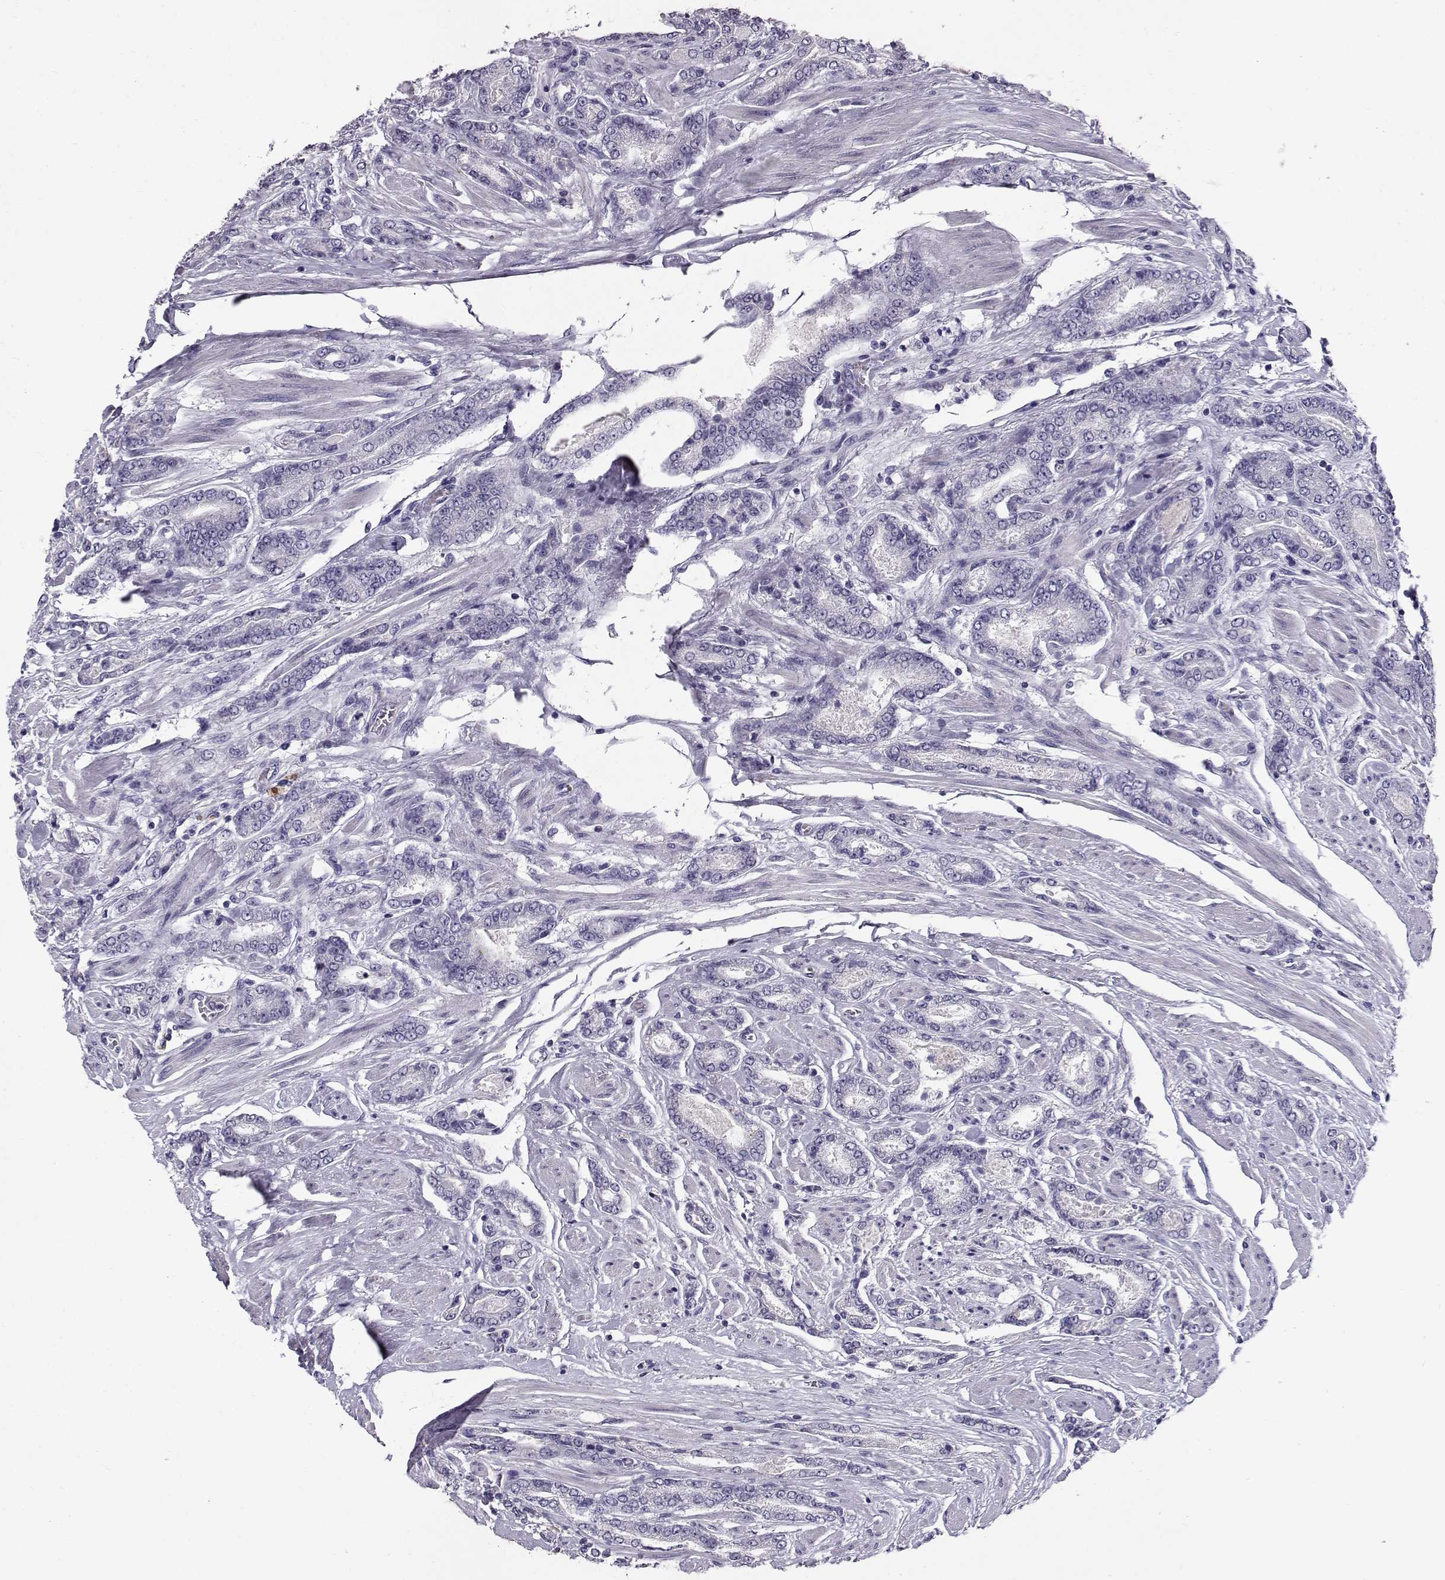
{"staining": {"intensity": "negative", "quantity": "none", "location": "none"}, "tissue": "prostate cancer", "cell_type": "Tumor cells", "image_type": "cancer", "snomed": [{"axis": "morphology", "description": "Adenocarcinoma, NOS"}, {"axis": "topography", "description": "Prostate"}], "caption": "The histopathology image displays no significant expression in tumor cells of prostate cancer (adenocarcinoma).", "gene": "RD3", "patient": {"sex": "male", "age": 64}}